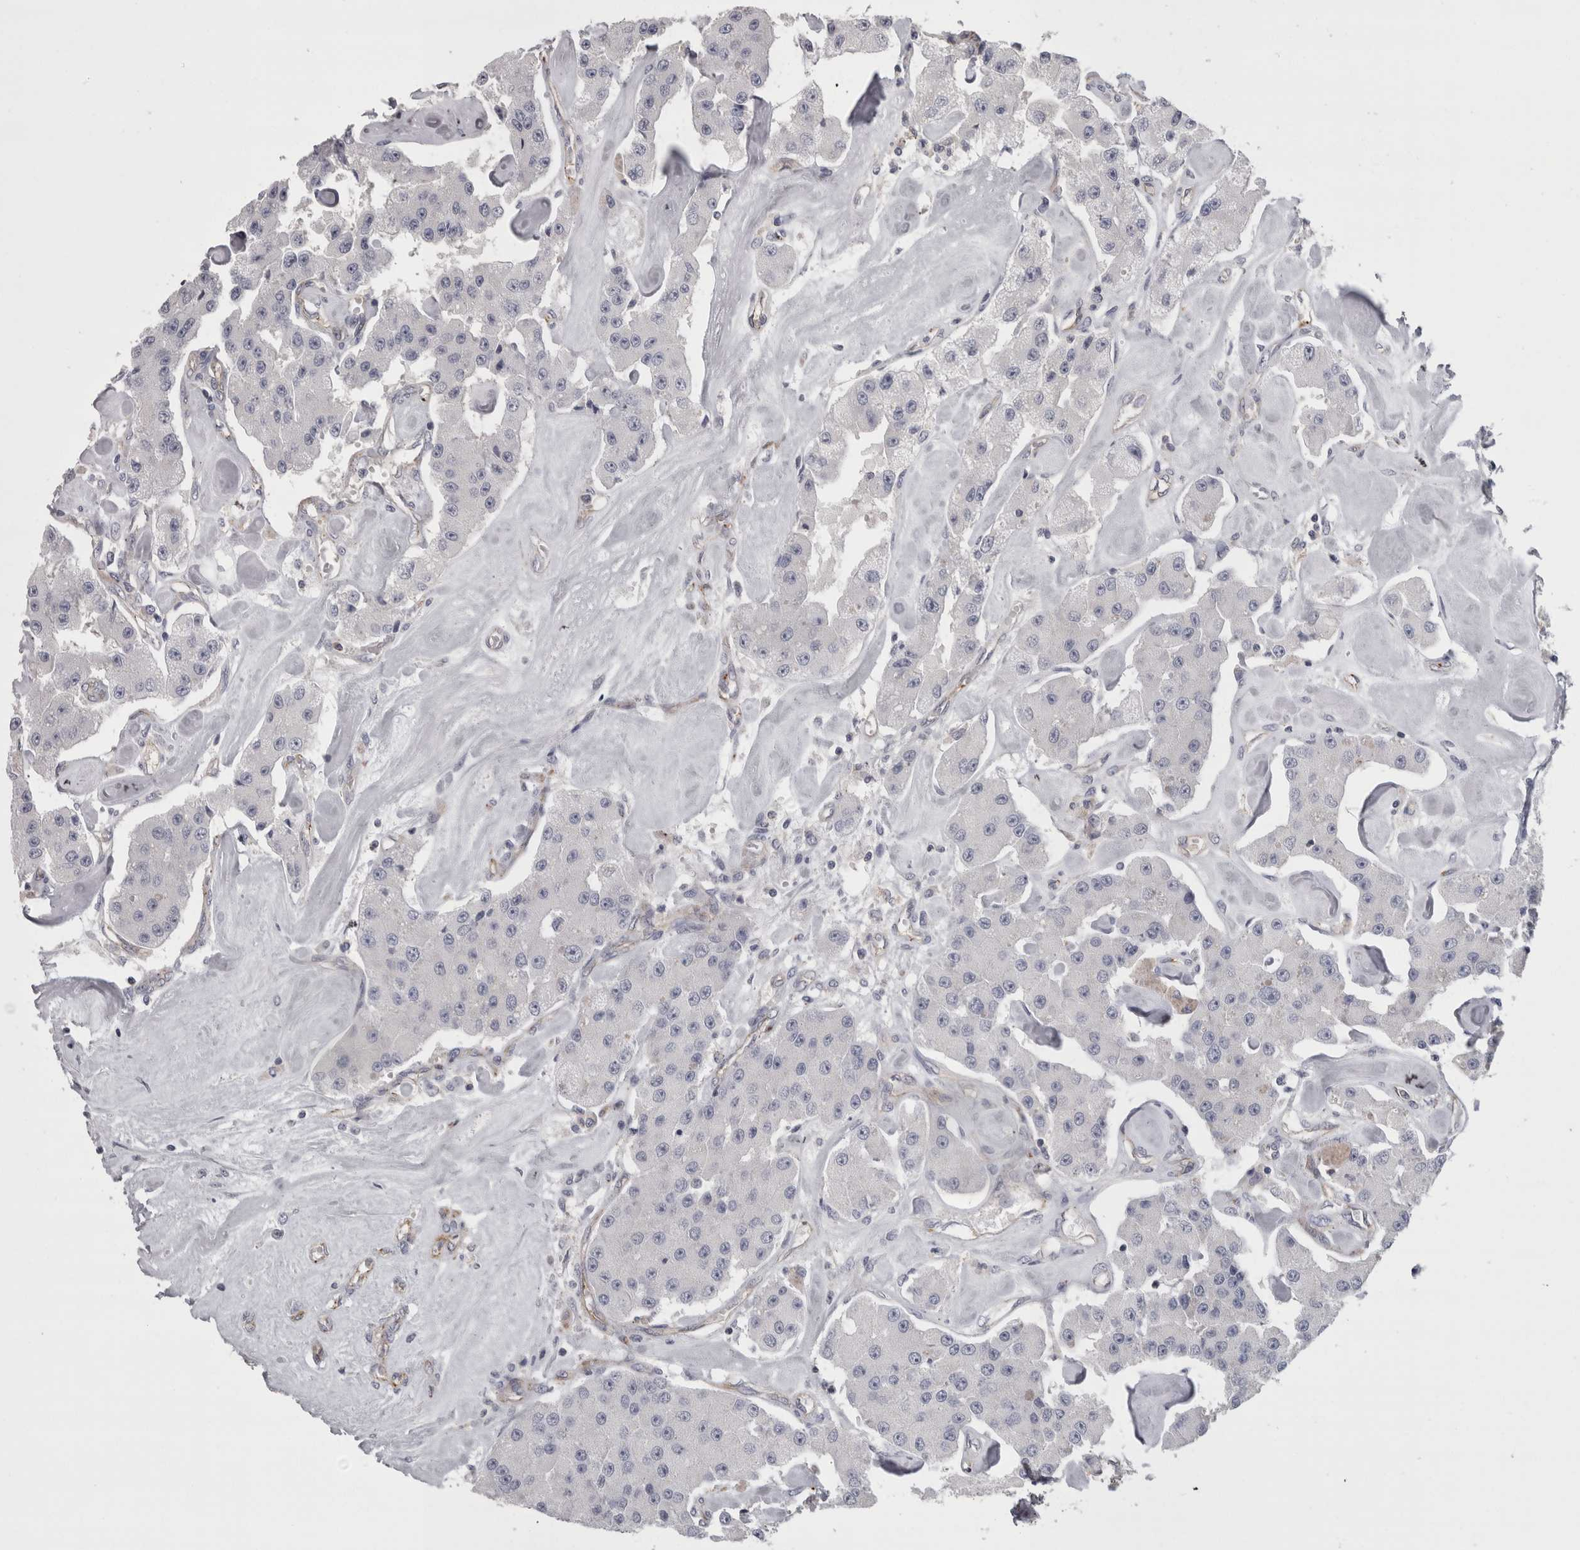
{"staining": {"intensity": "negative", "quantity": "none", "location": "none"}, "tissue": "carcinoid", "cell_type": "Tumor cells", "image_type": "cancer", "snomed": [{"axis": "morphology", "description": "Carcinoid, malignant, NOS"}, {"axis": "topography", "description": "Pancreas"}], "caption": "DAB (3,3'-diaminobenzidine) immunohistochemical staining of malignant carcinoid exhibits no significant positivity in tumor cells.", "gene": "LYZL6", "patient": {"sex": "male", "age": 41}}